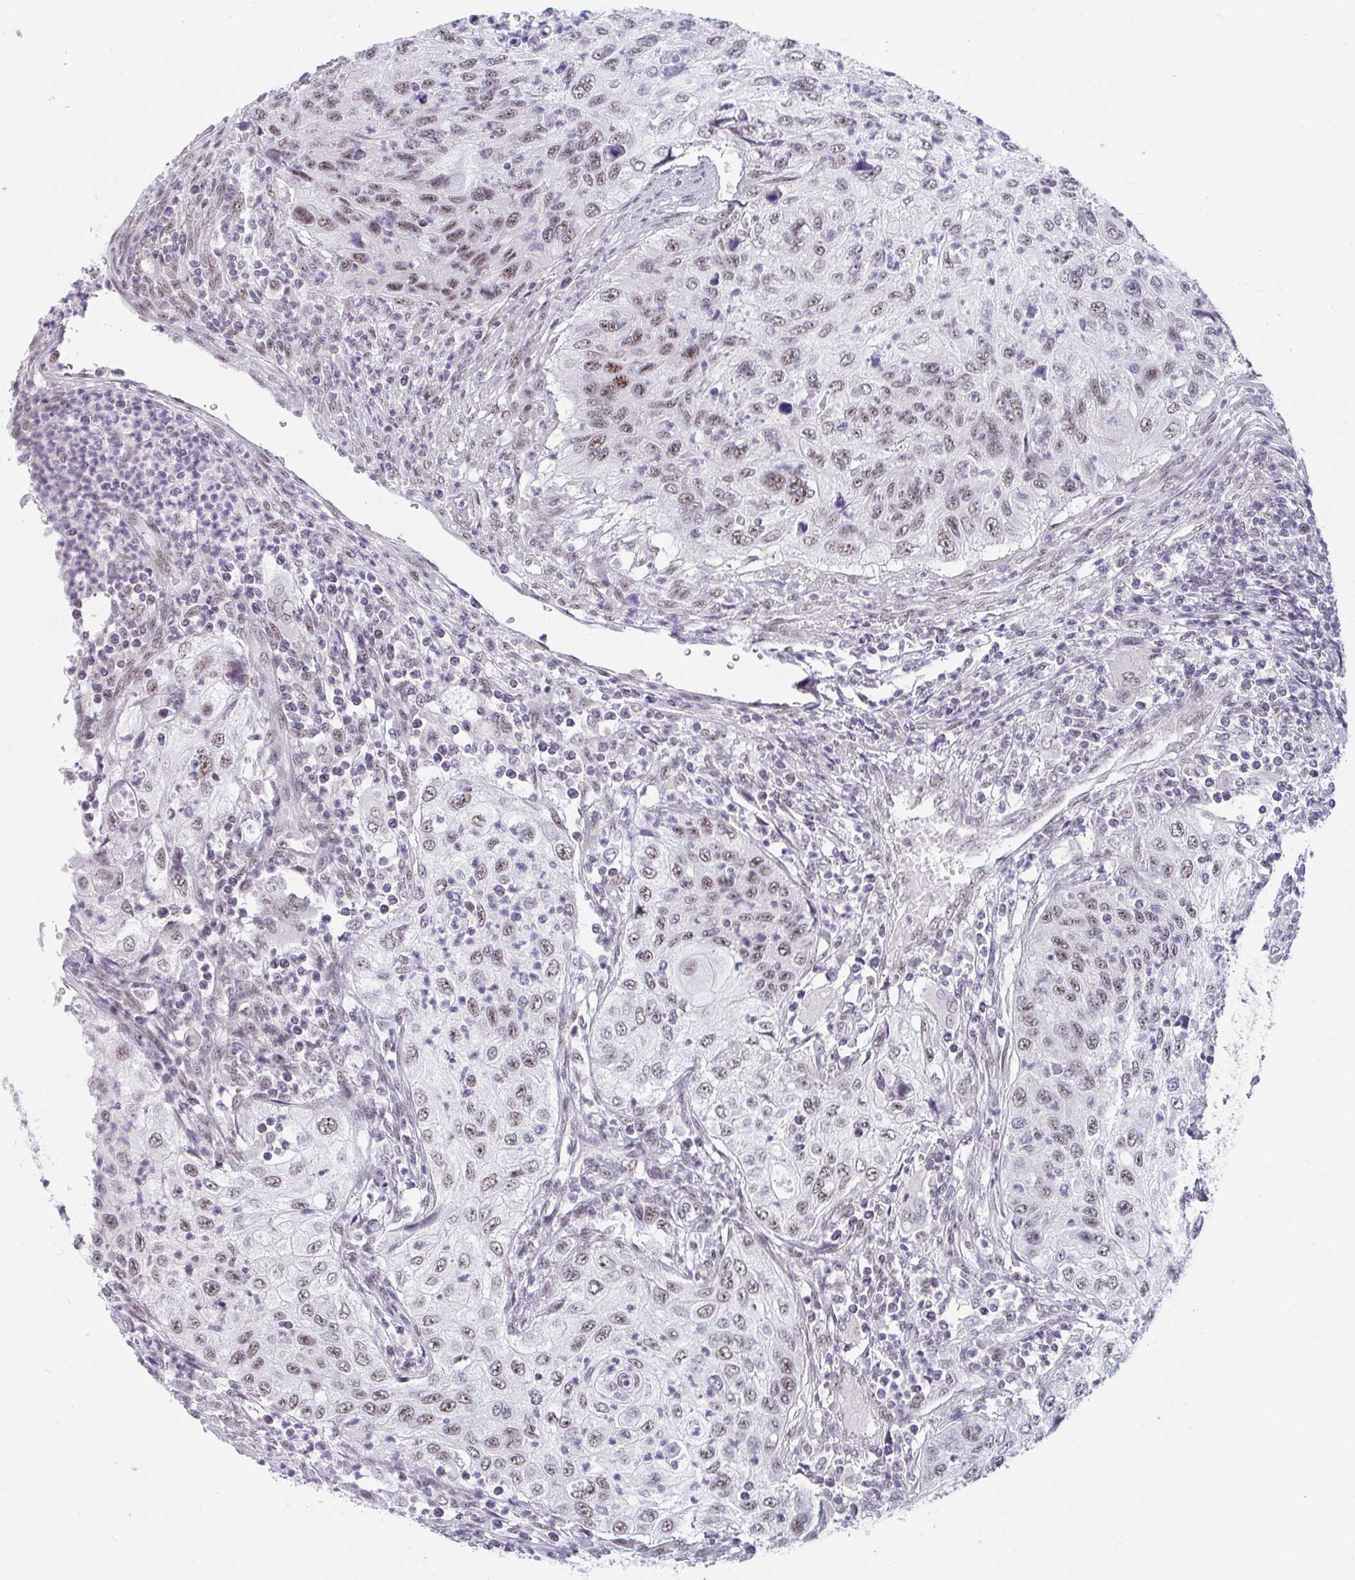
{"staining": {"intensity": "weak", "quantity": "25%-75%", "location": "nuclear"}, "tissue": "urothelial cancer", "cell_type": "Tumor cells", "image_type": "cancer", "snomed": [{"axis": "morphology", "description": "Urothelial carcinoma, High grade"}, {"axis": "topography", "description": "Urinary bladder"}], "caption": "DAB immunohistochemical staining of human urothelial cancer shows weak nuclear protein expression in about 25%-75% of tumor cells.", "gene": "PRR14", "patient": {"sex": "female", "age": 60}}